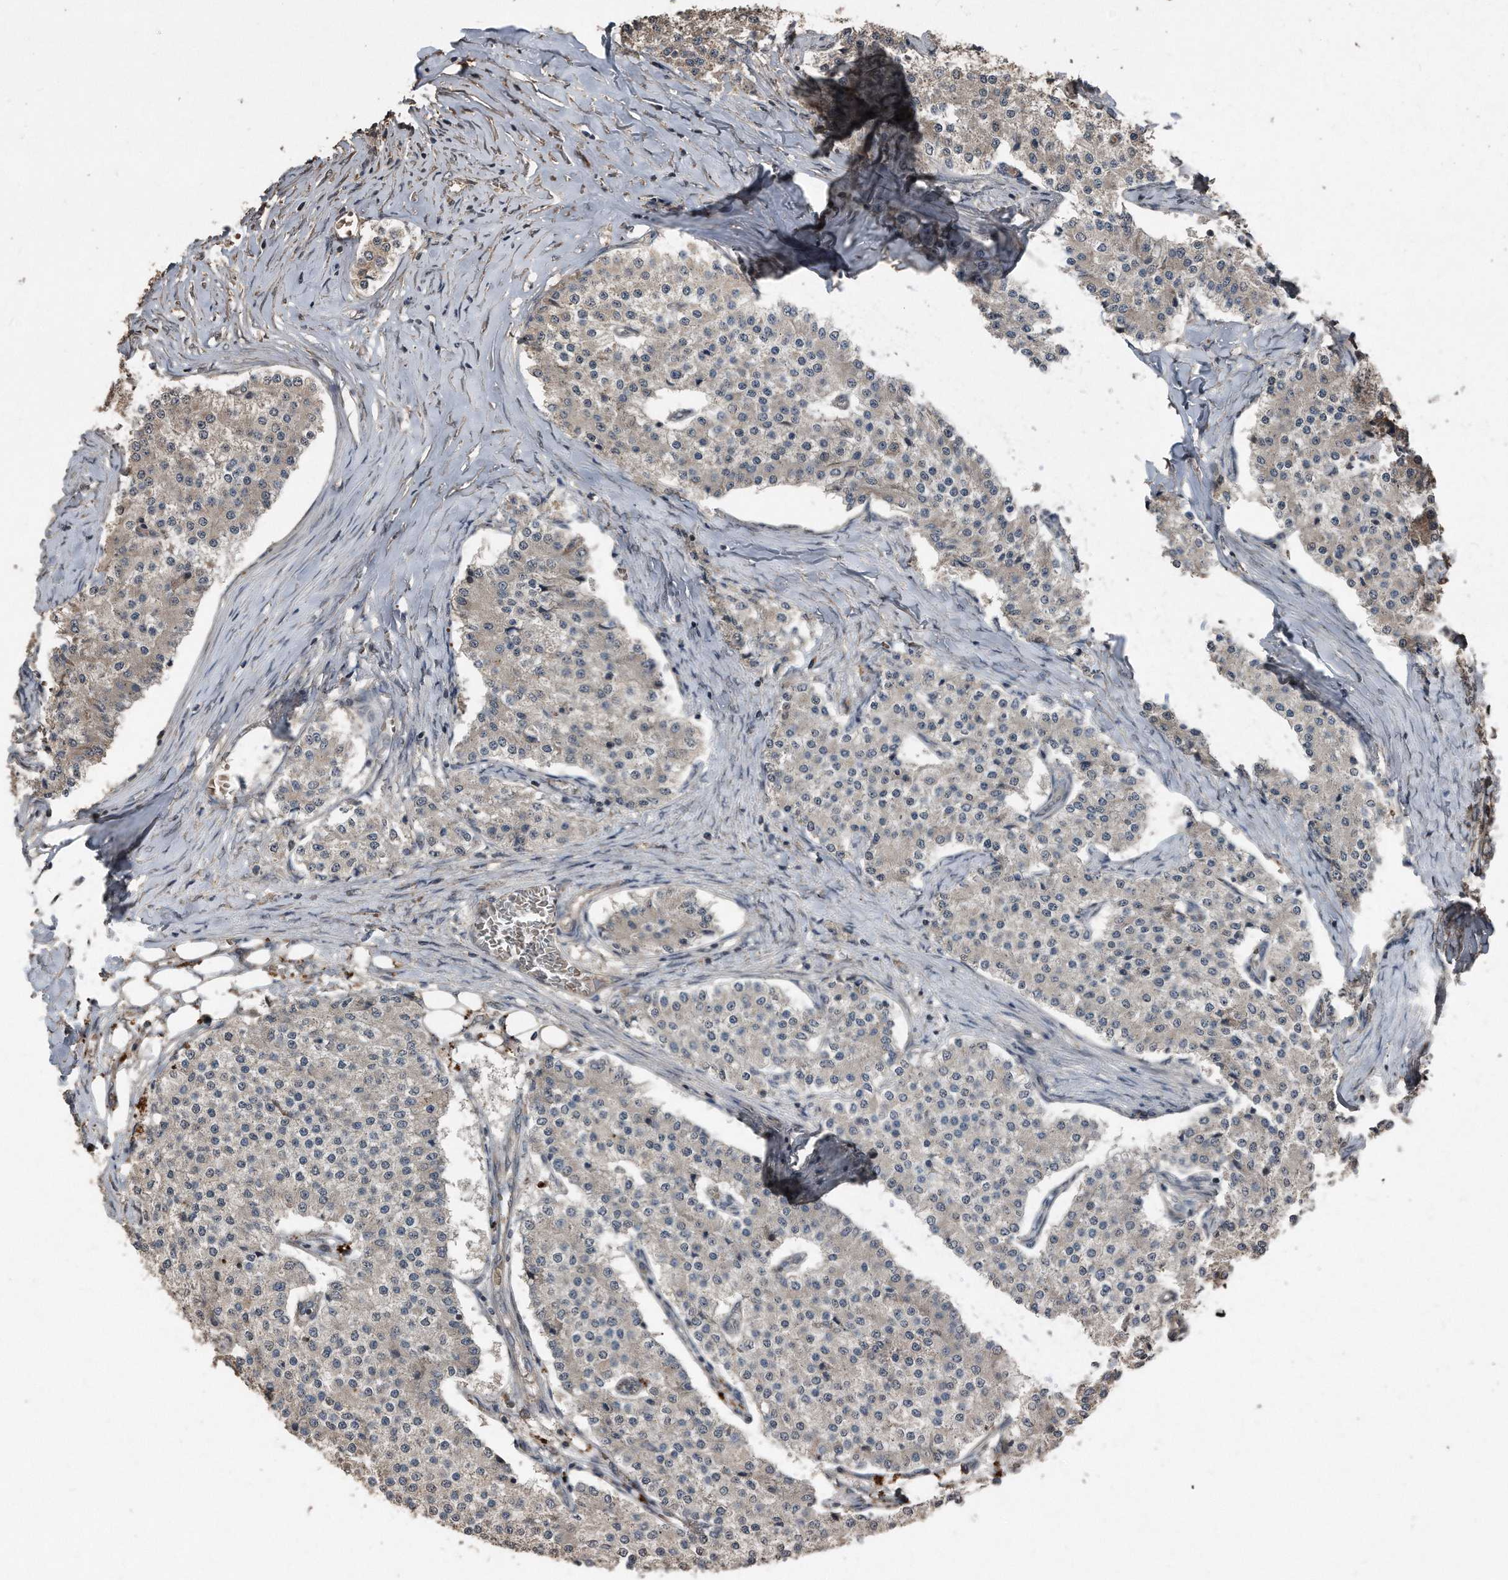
{"staining": {"intensity": "negative", "quantity": "none", "location": "none"}, "tissue": "carcinoid", "cell_type": "Tumor cells", "image_type": "cancer", "snomed": [{"axis": "morphology", "description": "Carcinoid, malignant, NOS"}, {"axis": "topography", "description": "Colon"}], "caption": "IHC image of neoplastic tissue: human malignant carcinoid stained with DAB reveals no significant protein positivity in tumor cells. (DAB IHC visualized using brightfield microscopy, high magnification).", "gene": "ANKRD10", "patient": {"sex": "female", "age": 52}}